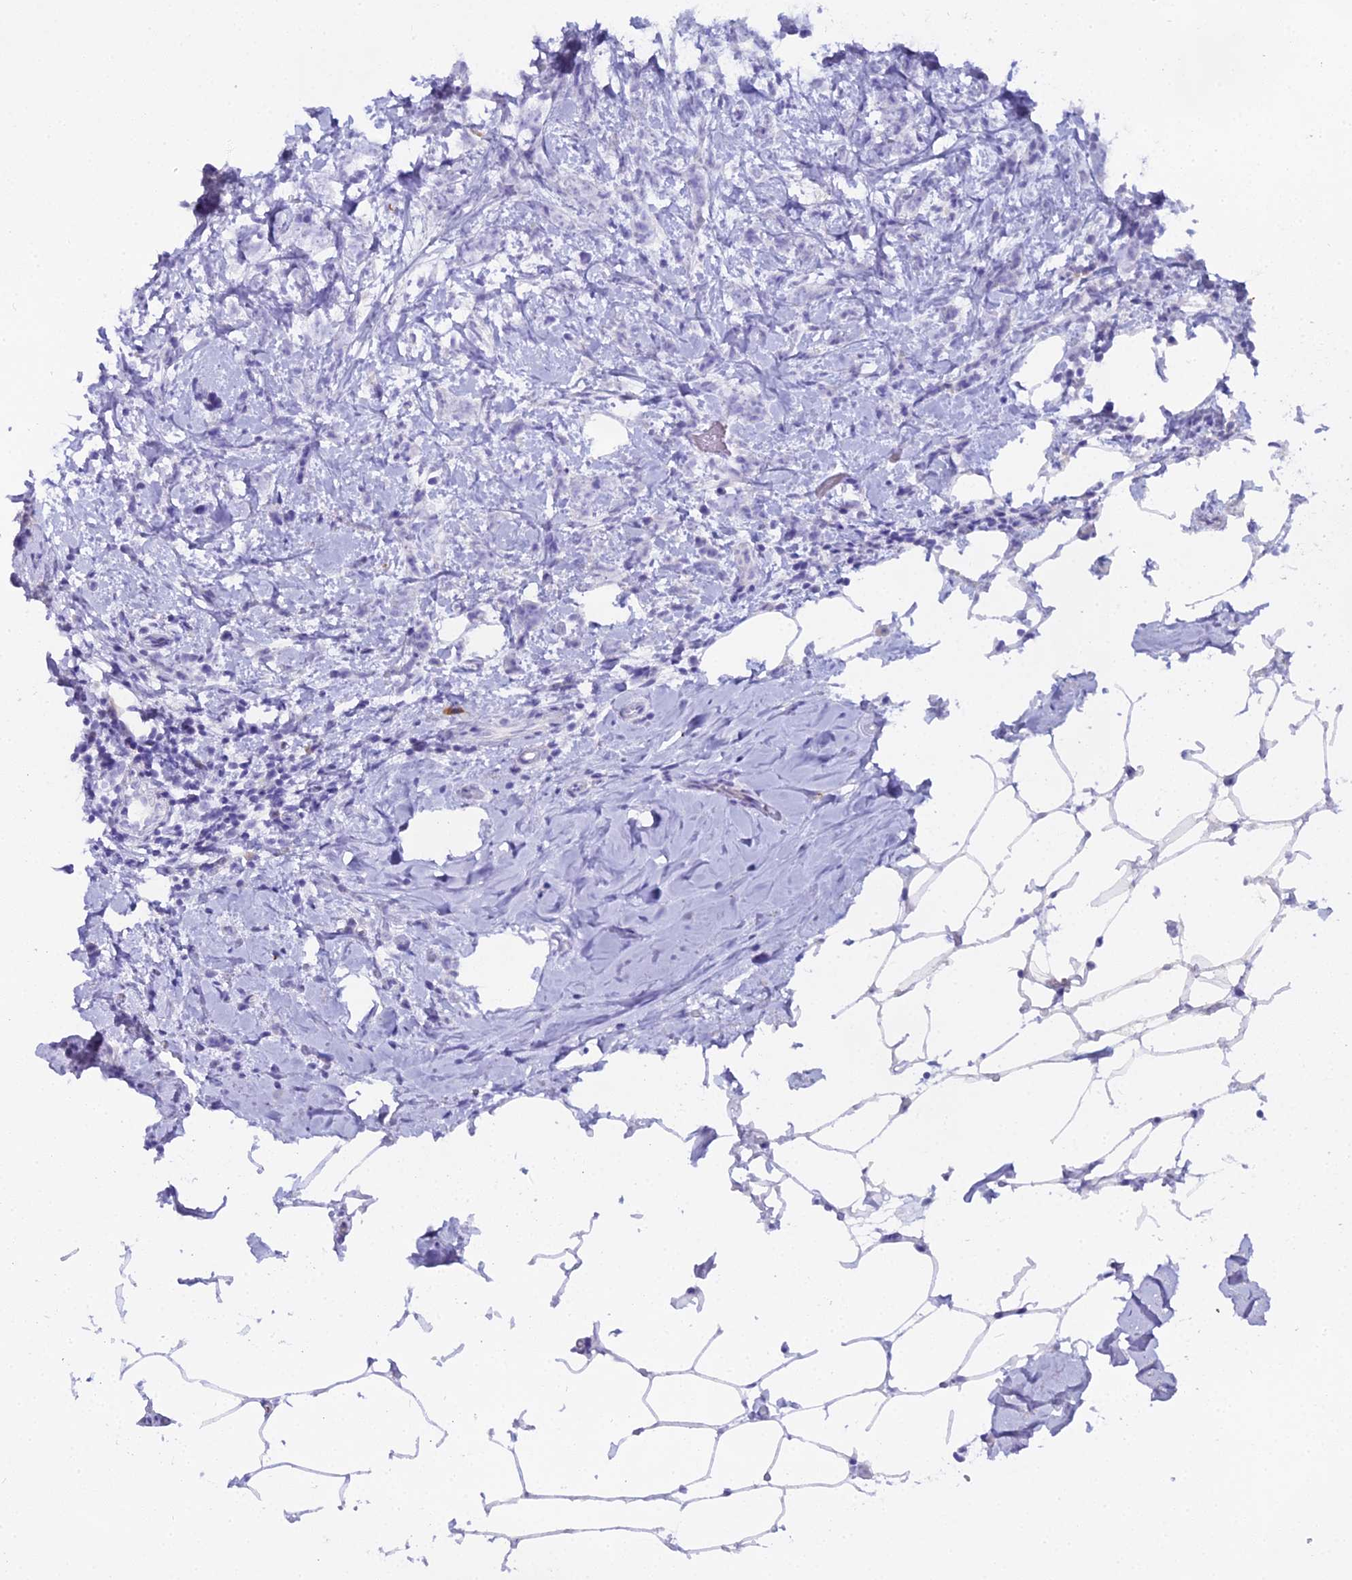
{"staining": {"intensity": "negative", "quantity": "none", "location": "none"}, "tissue": "breast cancer", "cell_type": "Tumor cells", "image_type": "cancer", "snomed": [{"axis": "morphology", "description": "Lobular carcinoma"}, {"axis": "topography", "description": "Breast"}], "caption": "An image of breast cancer (lobular carcinoma) stained for a protein reveals no brown staining in tumor cells.", "gene": "CGB2", "patient": {"sex": "female", "age": 58}}